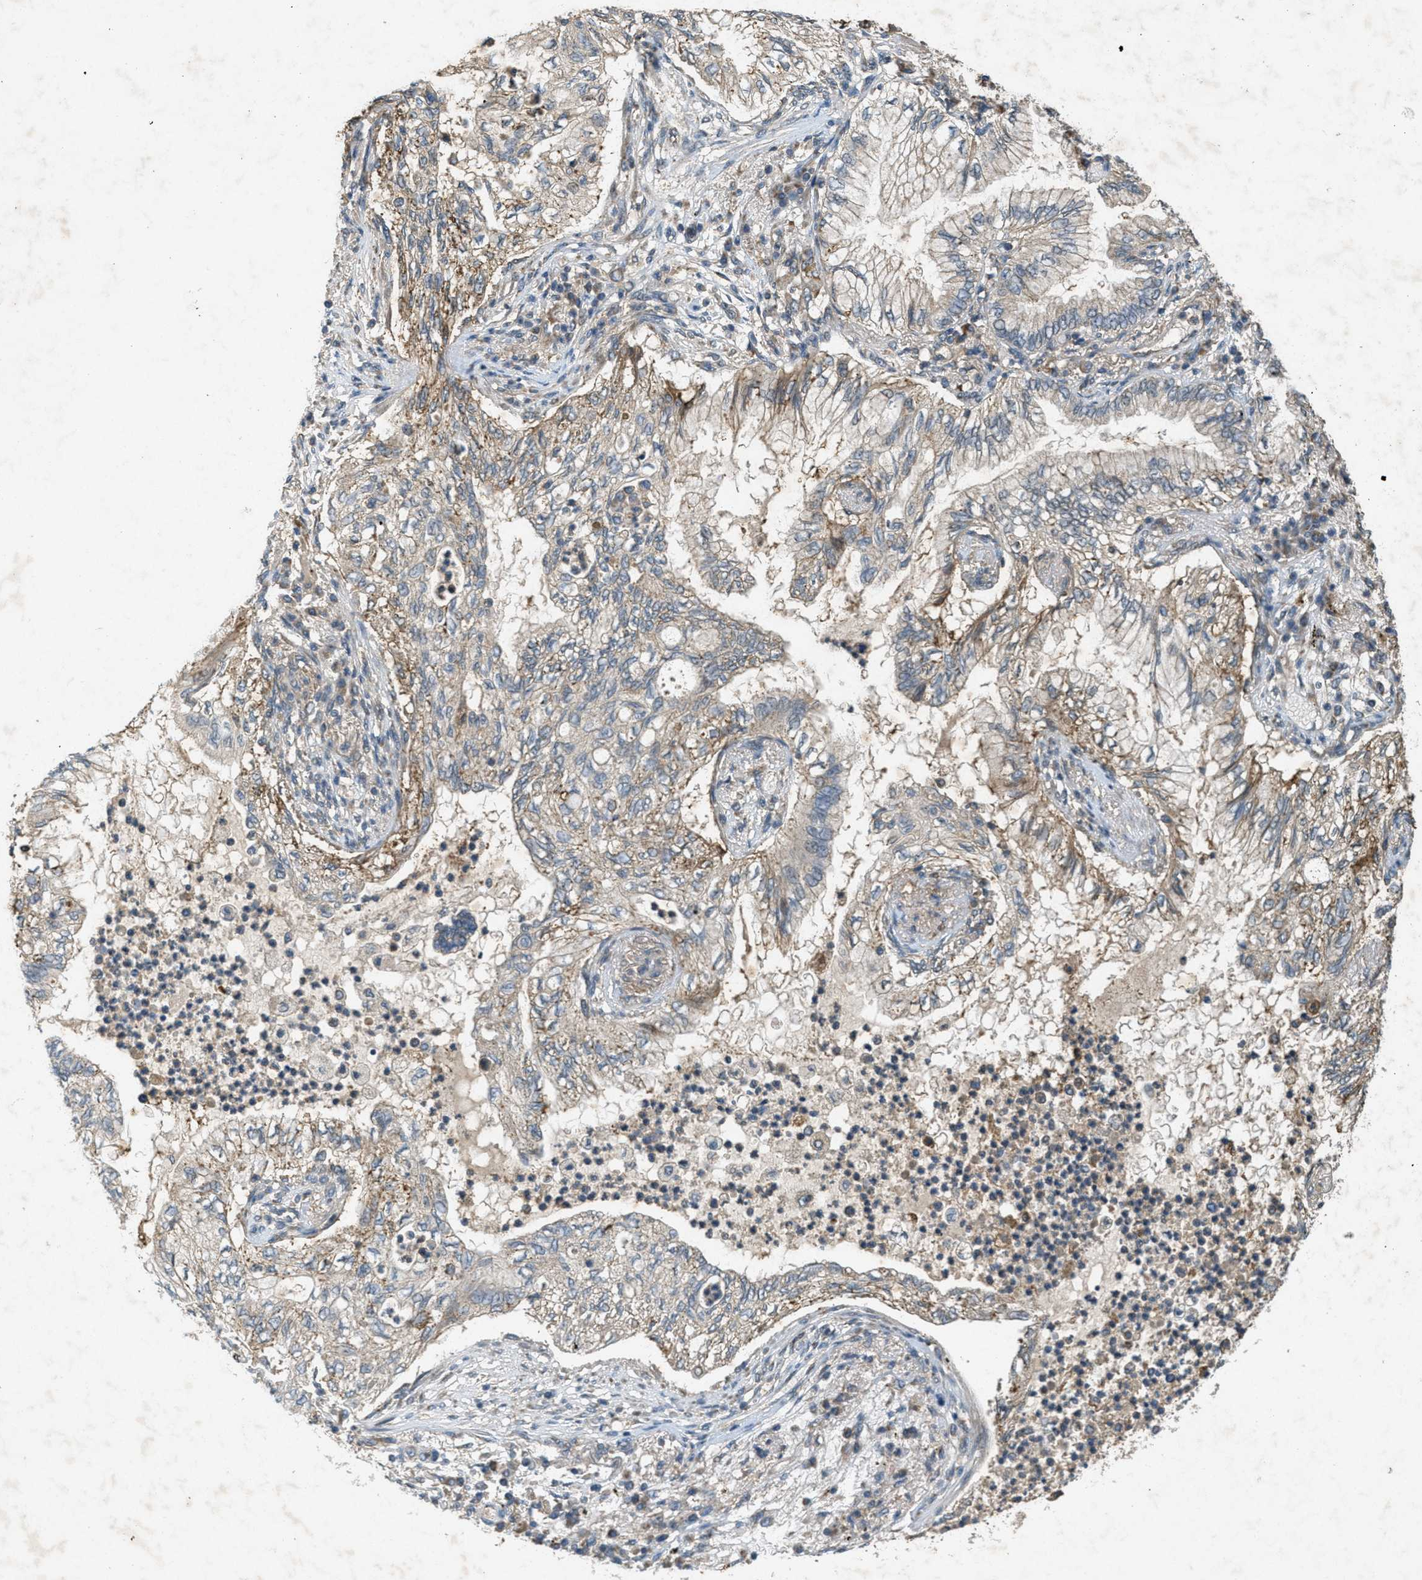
{"staining": {"intensity": "moderate", "quantity": "25%-75%", "location": "cytoplasmic/membranous"}, "tissue": "lung cancer", "cell_type": "Tumor cells", "image_type": "cancer", "snomed": [{"axis": "morphology", "description": "Normal tissue, NOS"}, {"axis": "morphology", "description": "Adenocarcinoma, NOS"}, {"axis": "topography", "description": "Bronchus"}, {"axis": "topography", "description": "Lung"}], "caption": "About 25%-75% of tumor cells in human adenocarcinoma (lung) reveal moderate cytoplasmic/membranous protein positivity as visualized by brown immunohistochemical staining.", "gene": "PPP1R15A", "patient": {"sex": "female", "age": 70}}